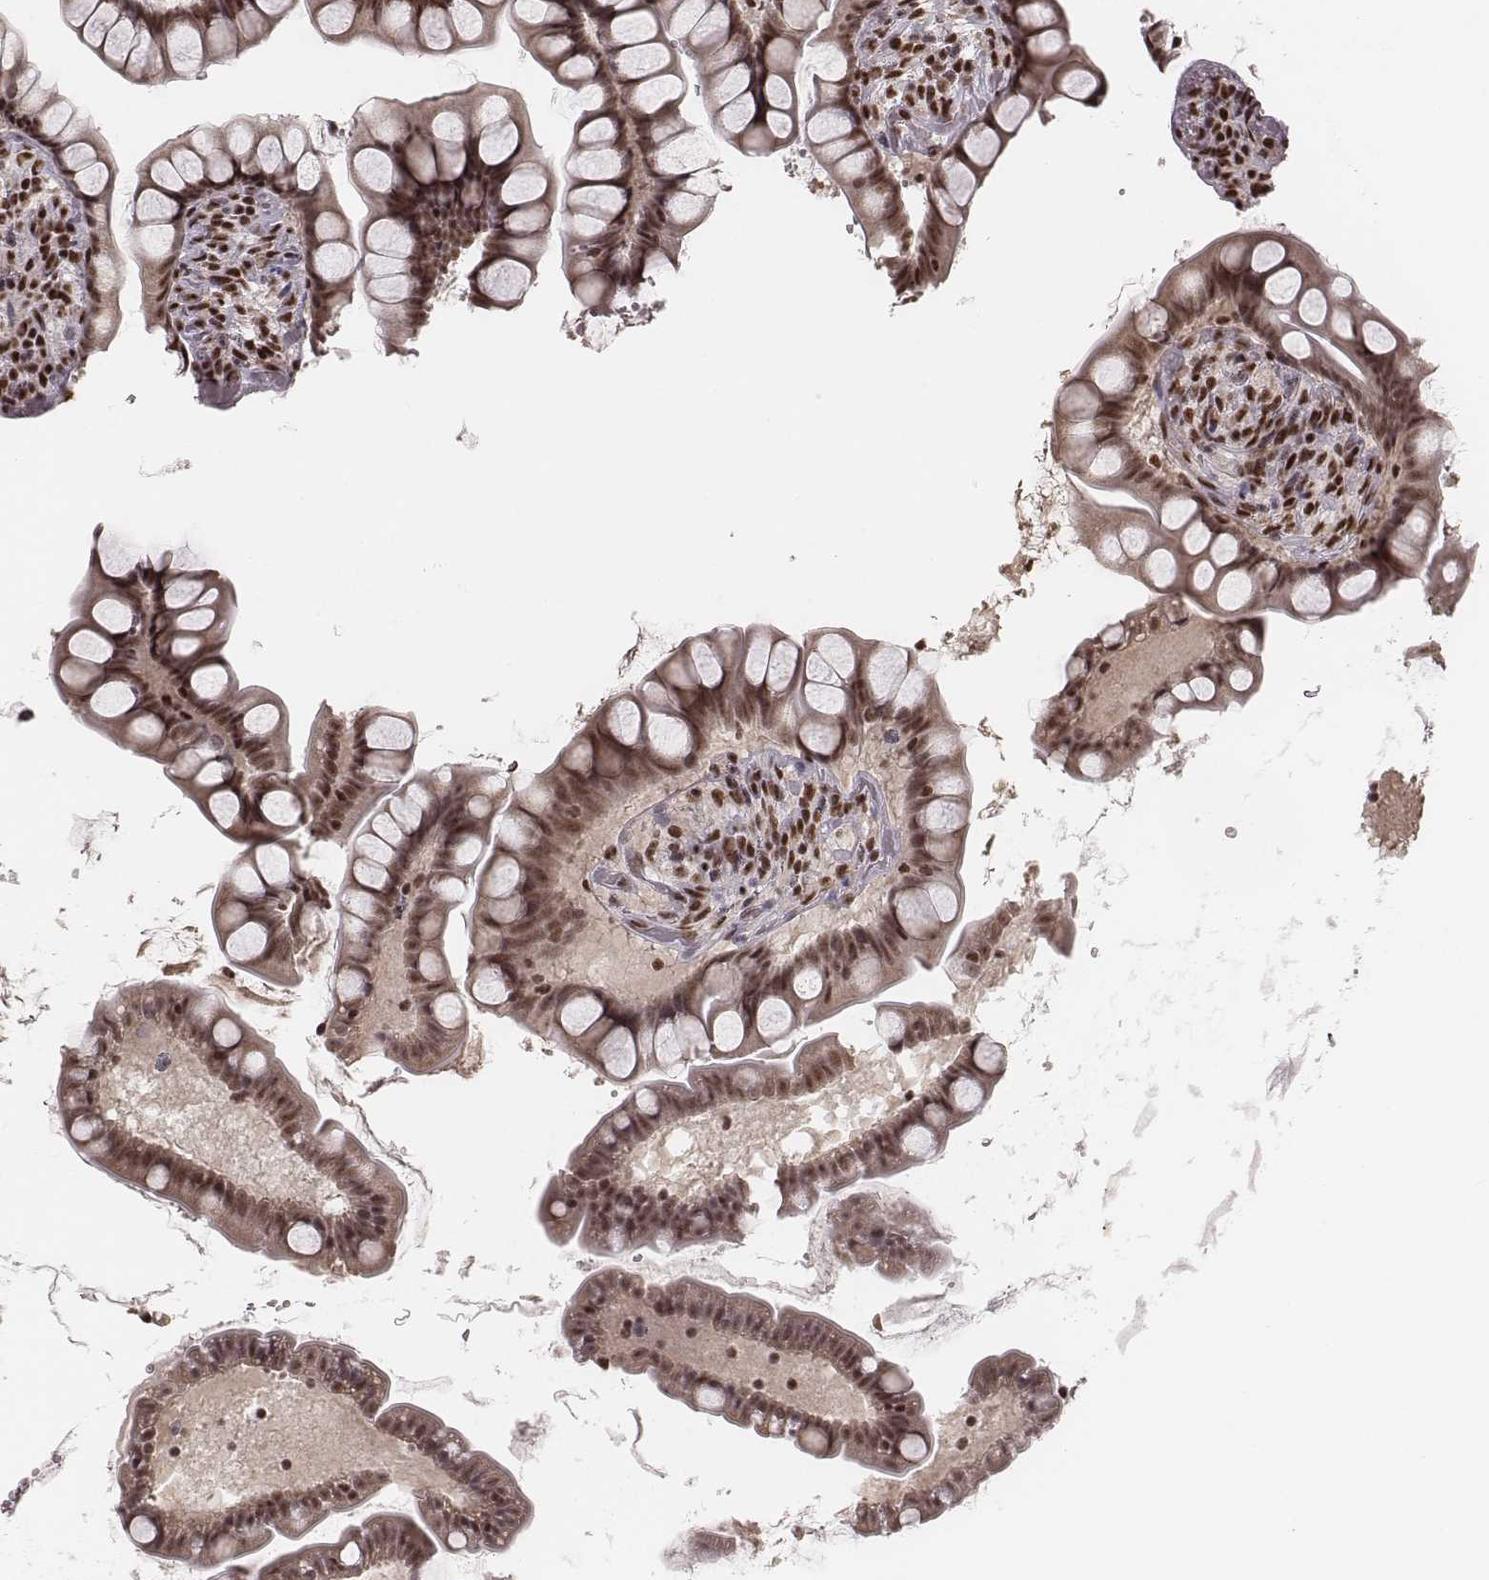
{"staining": {"intensity": "strong", "quantity": ">75%", "location": "nuclear"}, "tissue": "small intestine", "cell_type": "Glandular cells", "image_type": "normal", "snomed": [{"axis": "morphology", "description": "Normal tissue, NOS"}, {"axis": "topography", "description": "Small intestine"}], "caption": "This histopathology image exhibits immunohistochemistry staining of normal small intestine, with high strong nuclear positivity in approximately >75% of glandular cells.", "gene": "LUC7L", "patient": {"sex": "male", "age": 70}}